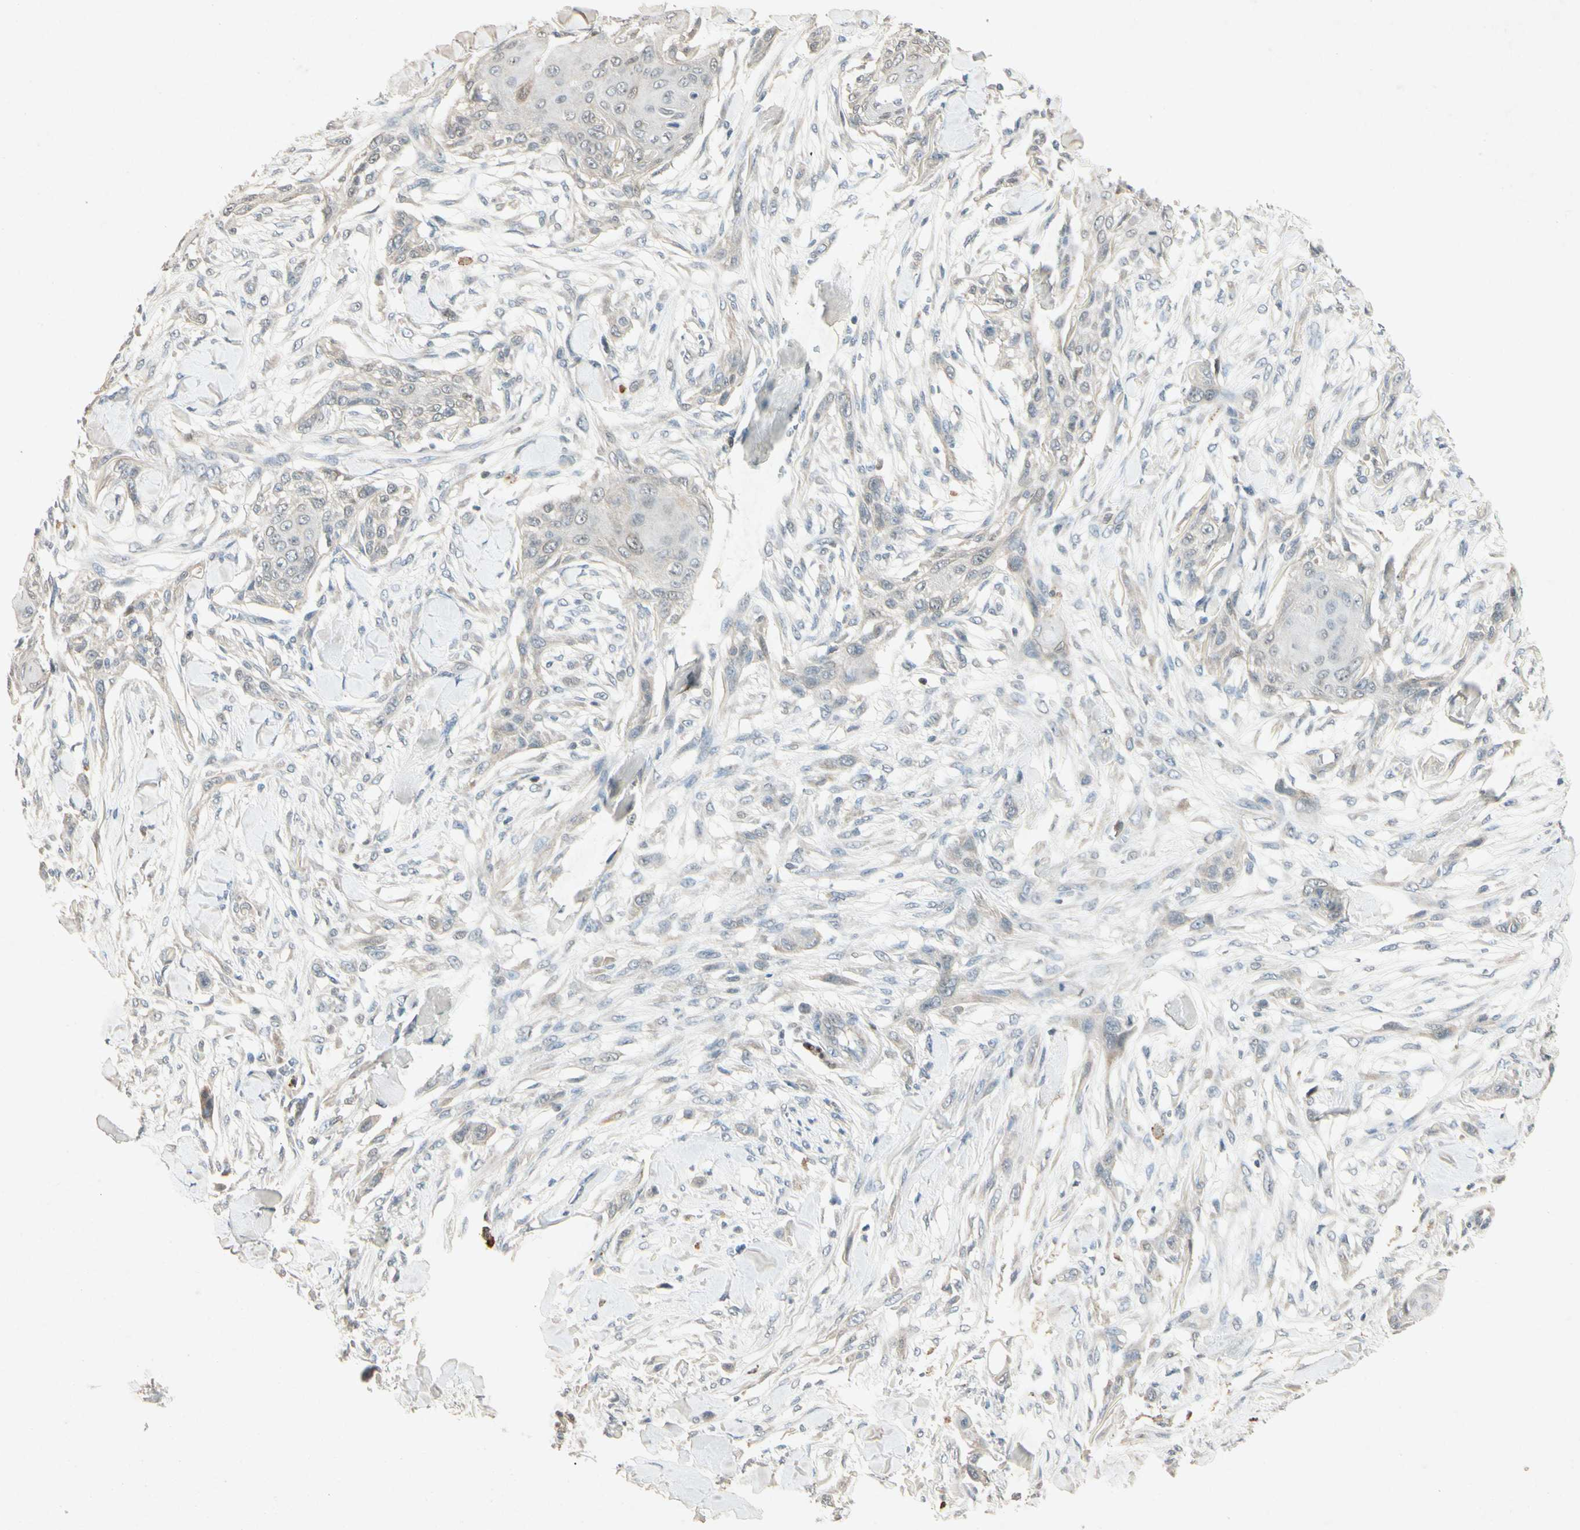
{"staining": {"intensity": "weak", "quantity": "<25%", "location": "cytoplasmic/membranous"}, "tissue": "skin cancer", "cell_type": "Tumor cells", "image_type": "cancer", "snomed": [{"axis": "morphology", "description": "Squamous cell carcinoma, NOS"}, {"axis": "topography", "description": "Skin"}], "caption": "High power microscopy histopathology image of an immunohistochemistry photomicrograph of skin cancer, revealing no significant positivity in tumor cells.", "gene": "HSPA1B", "patient": {"sex": "female", "age": 59}}